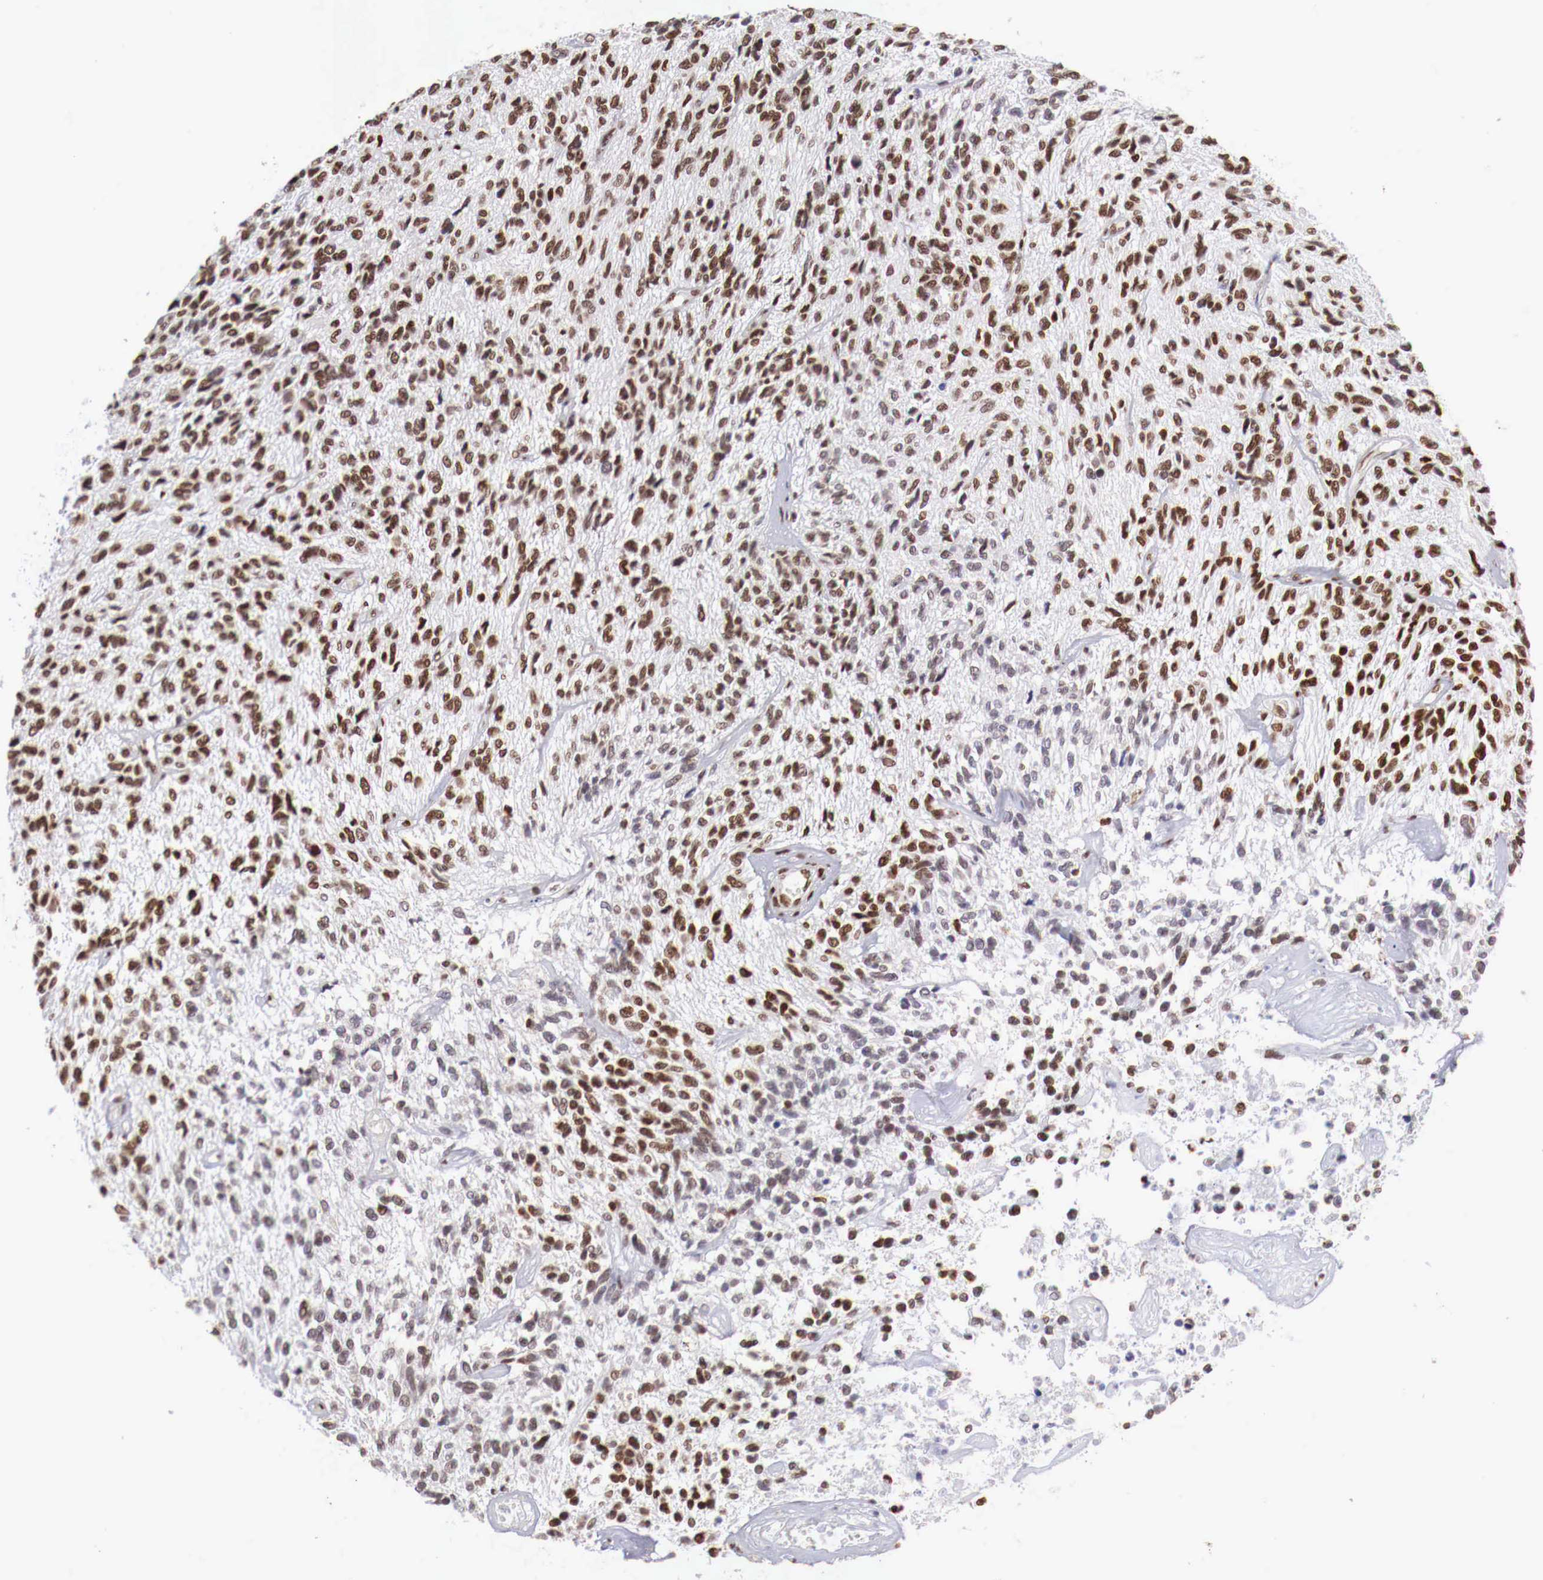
{"staining": {"intensity": "moderate", "quantity": ">75%", "location": "nuclear"}, "tissue": "glioma", "cell_type": "Tumor cells", "image_type": "cancer", "snomed": [{"axis": "morphology", "description": "Glioma, malignant, High grade"}, {"axis": "topography", "description": "Brain"}], "caption": "This is a histology image of IHC staining of glioma, which shows moderate positivity in the nuclear of tumor cells.", "gene": "MAX", "patient": {"sex": "male", "age": 77}}